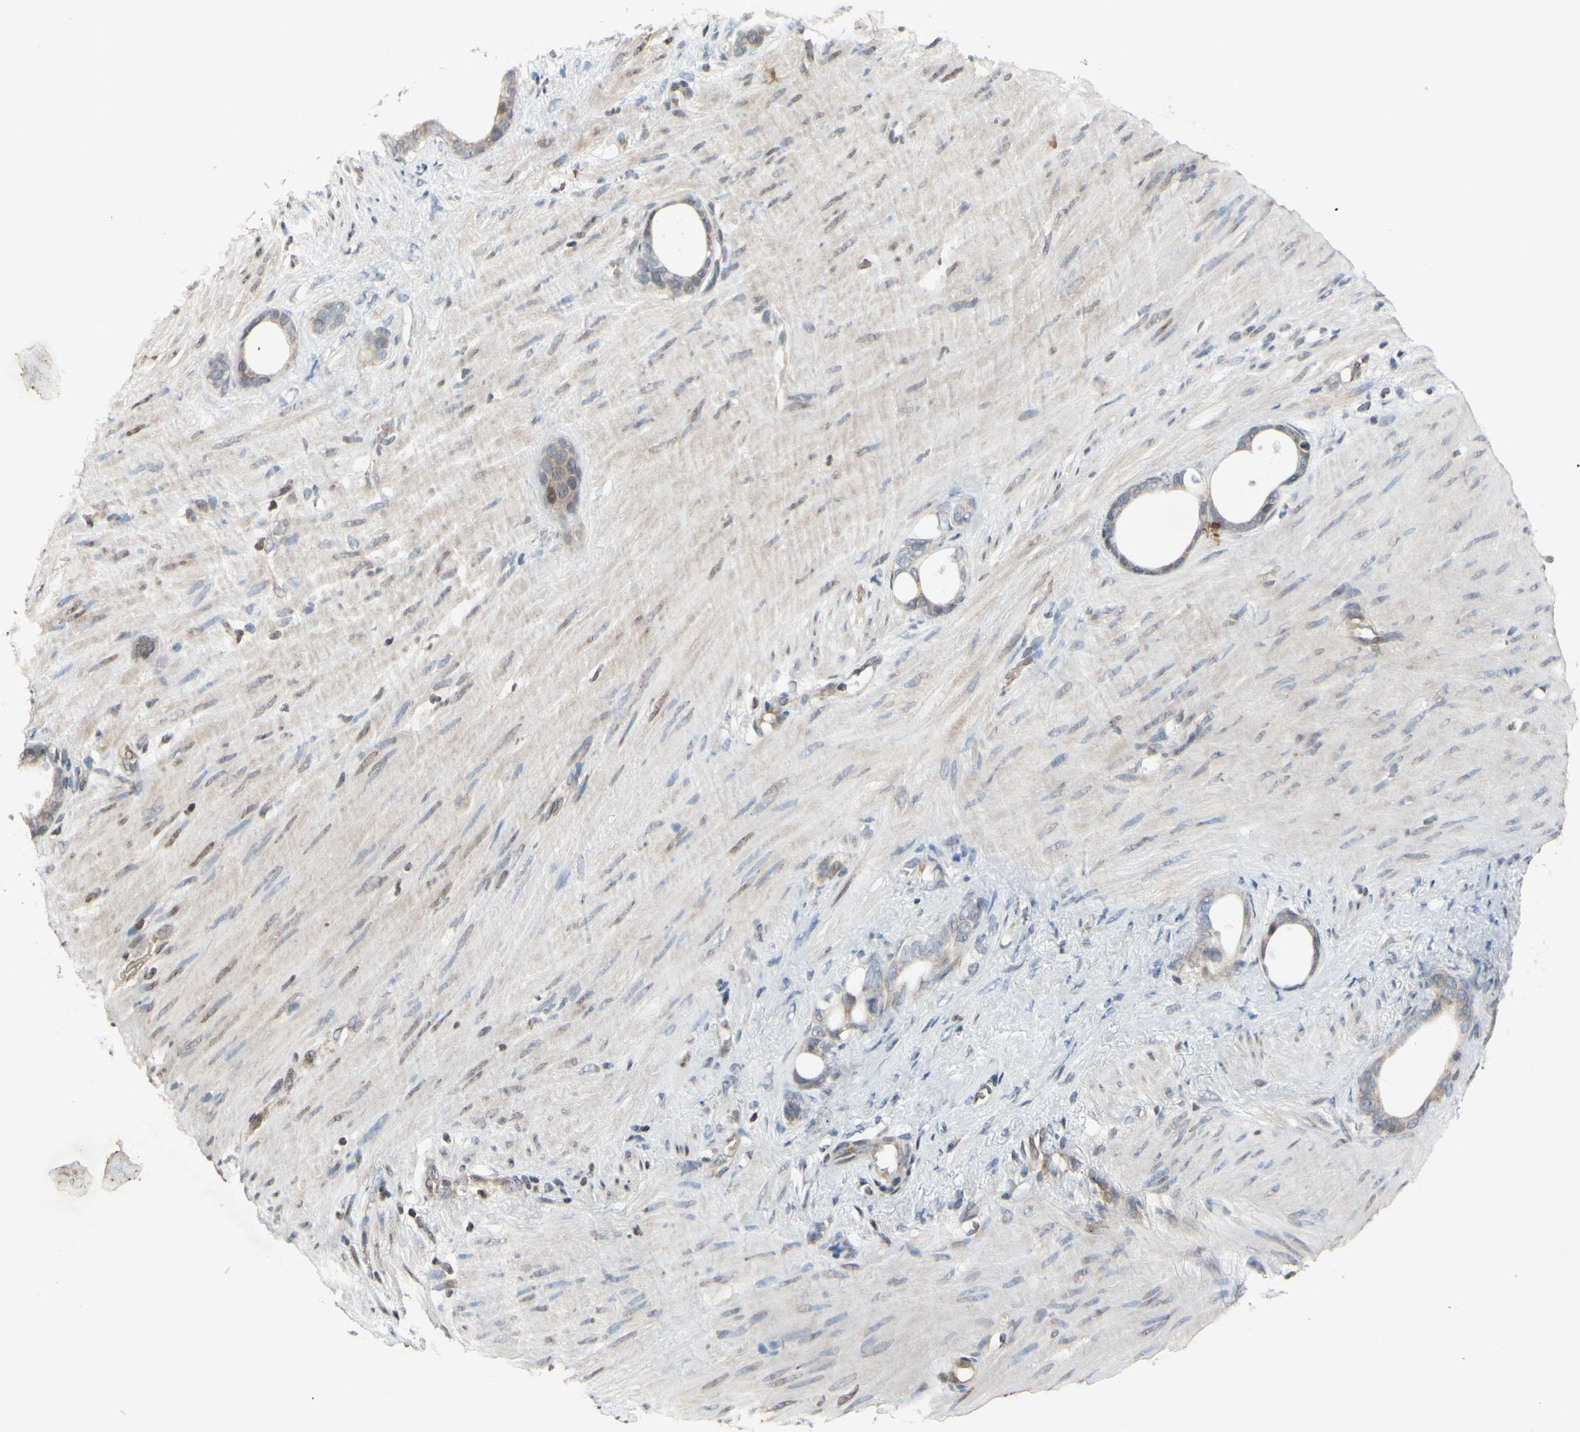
{"staining": {"intensity": "weak", "quantity": "25%-75%", "location": "cytoplasmic/membranous"}, "tissue": "stomach cancer", "cell_type": "Tumor cells", "image_type": "cancer", "snomed": [{"axis": "morphology", "description": "Adenocarcinoma, NOS"}, {"axis": "topography", "description": "Stomach"}], "caption": "An image of human stomach cancer stained for a protein shows weak cytoplasmic/membranous brown staining in tumor cells. The staining is performed using DAB (3,3'-diaminobenzidine) brown chromogen to label protein expression. The nuclei are counter-stained blue using hematoxylin.", "gene": "ARG1", "patient": {"sex": "female", "age": 75}}